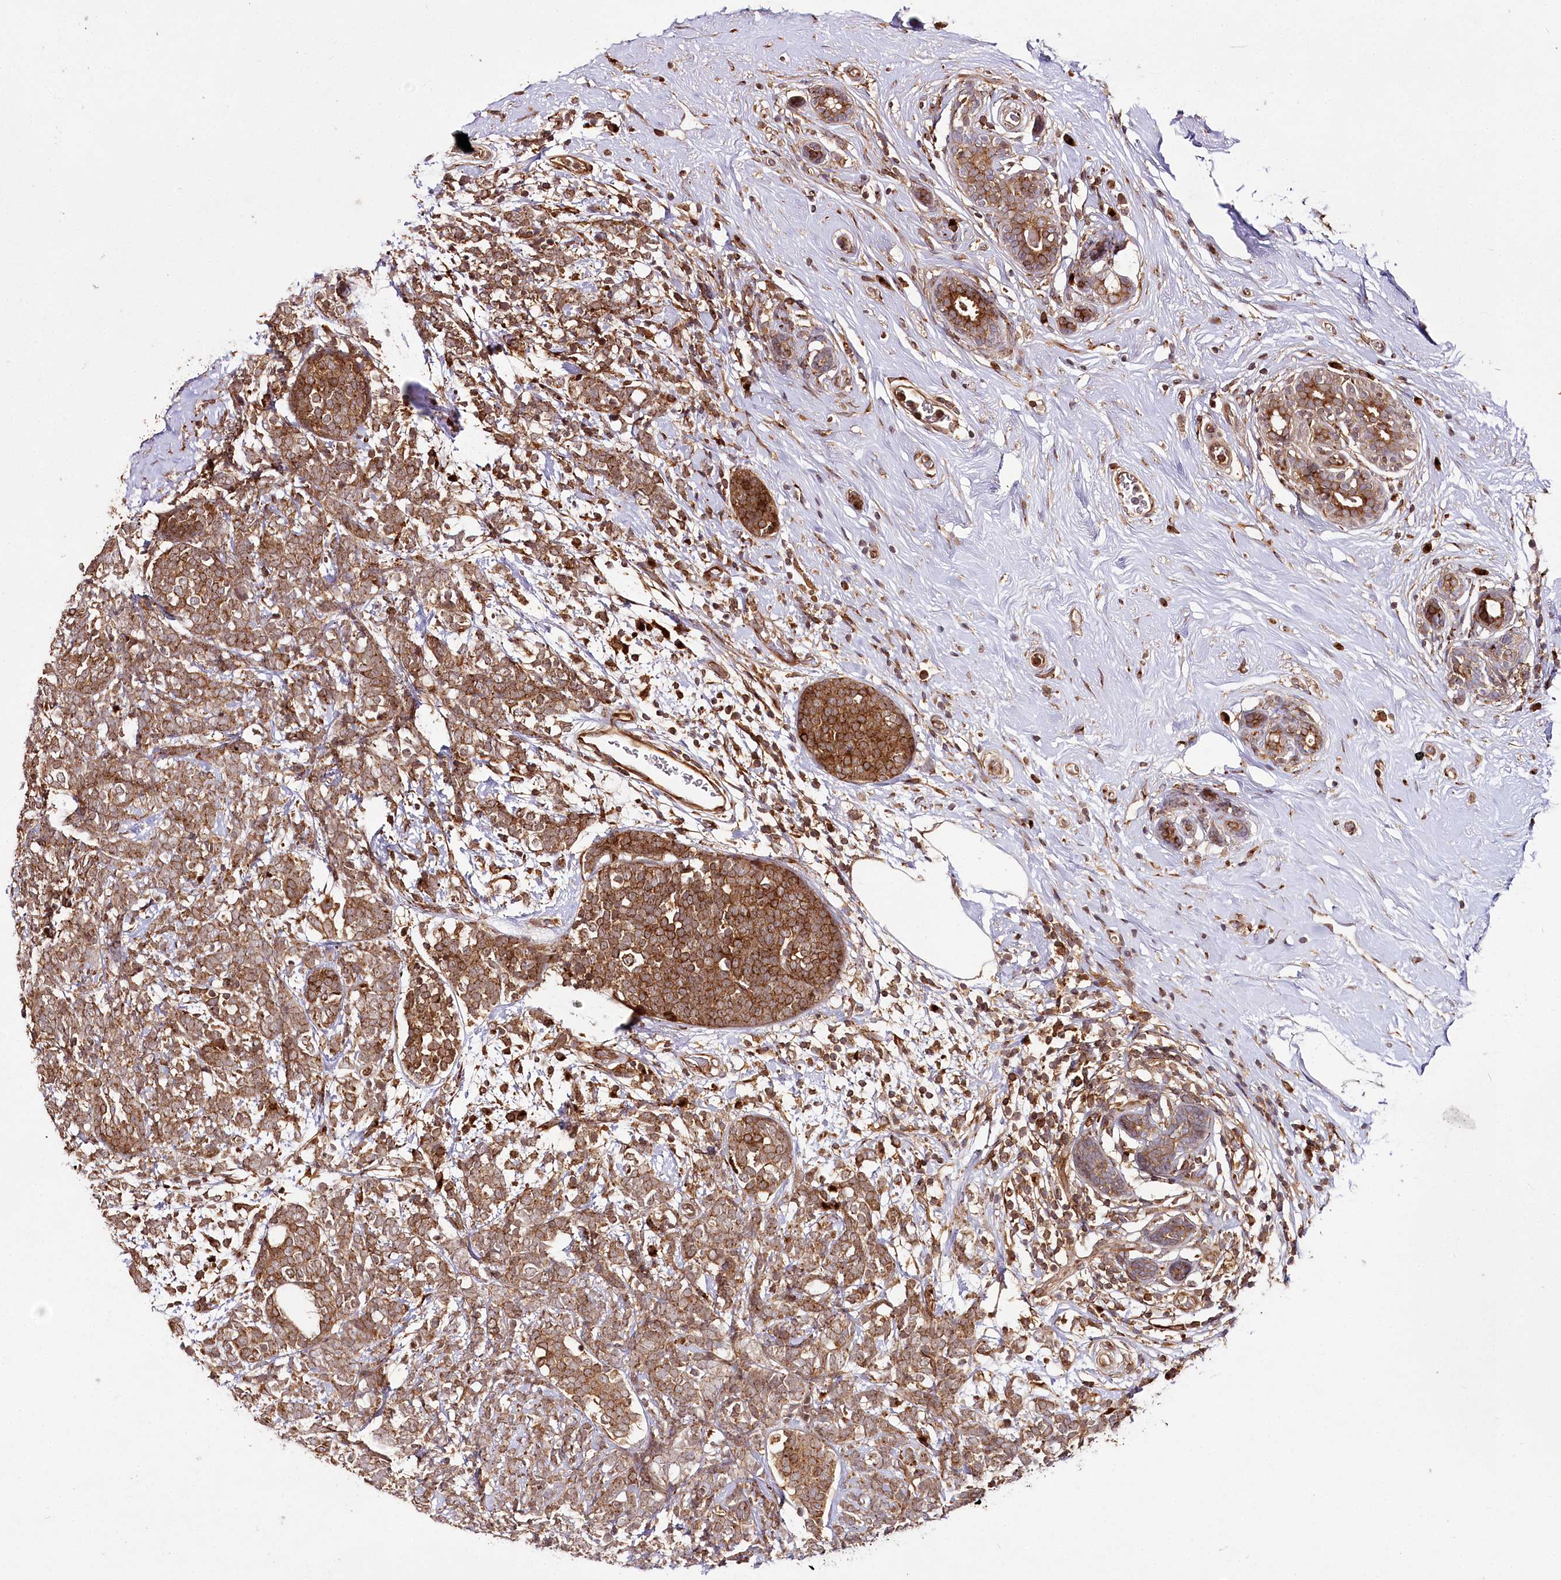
{"staining": {"intensity": "moderate", "quantity": ">75%", "location": "cytoplasmic/membranous"}, "tissue": "breast cancer", "cell_type": "Tumor cells", "image_type": "cancer", "snomed": [{"axis": "morphology", "description": "Lobular carcinoma"}, {"axis": "topography", "description": "Breast"}], "caption": "The immunohistochemical stain labels moderate cytoplasmic/membranous positivity in tumor cells of lobular carcinoma (breast) tissue.", "gene": "COPG1", "patient": {"sex": "female", "age": 58}}